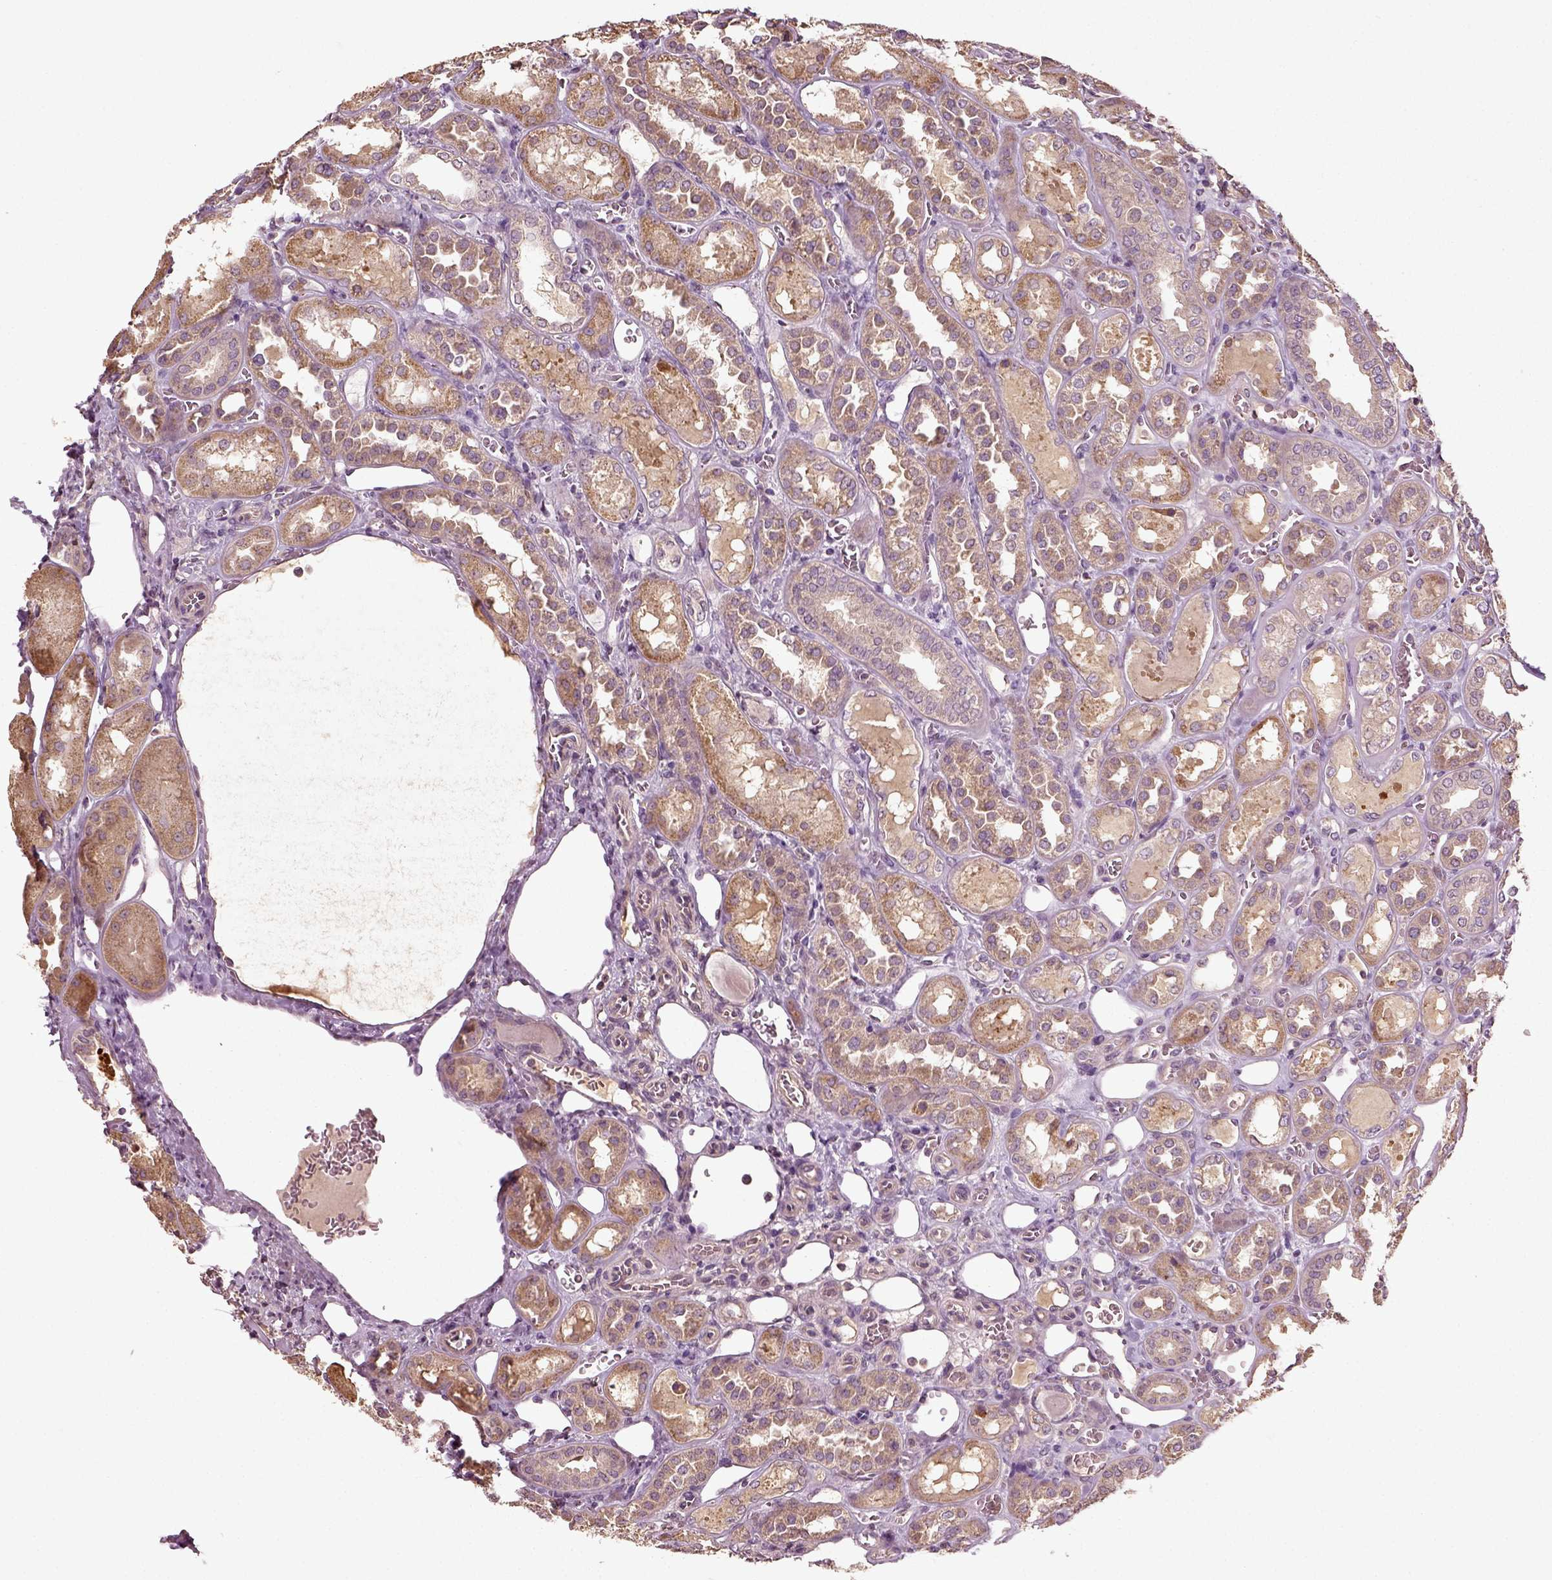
{"staining": {"intensity": "negative", "quantity": "none", "location": "none"}, "tissue": "kidney", "cell_type": "Cells in glomeruli", "image_type": "normal", "snomed": [{"axis": "morphology", "description": "Normal tissue, NOS"}, {"axis": "topography", "description": "Kidney"}], "caption": "High power microscopy image of an immunohistochemistry (IHC) micrograph of unremarkable kidney, revealing no significant positivity in cells in glomeruli. The staining was performed using DAB to visualize the protein expression in brown, while the nuclei were stained in blue with hematoxylin (Magnification: 20x).", "gene": "ERV3", "patient": {"sex": "male", "age": 73}}